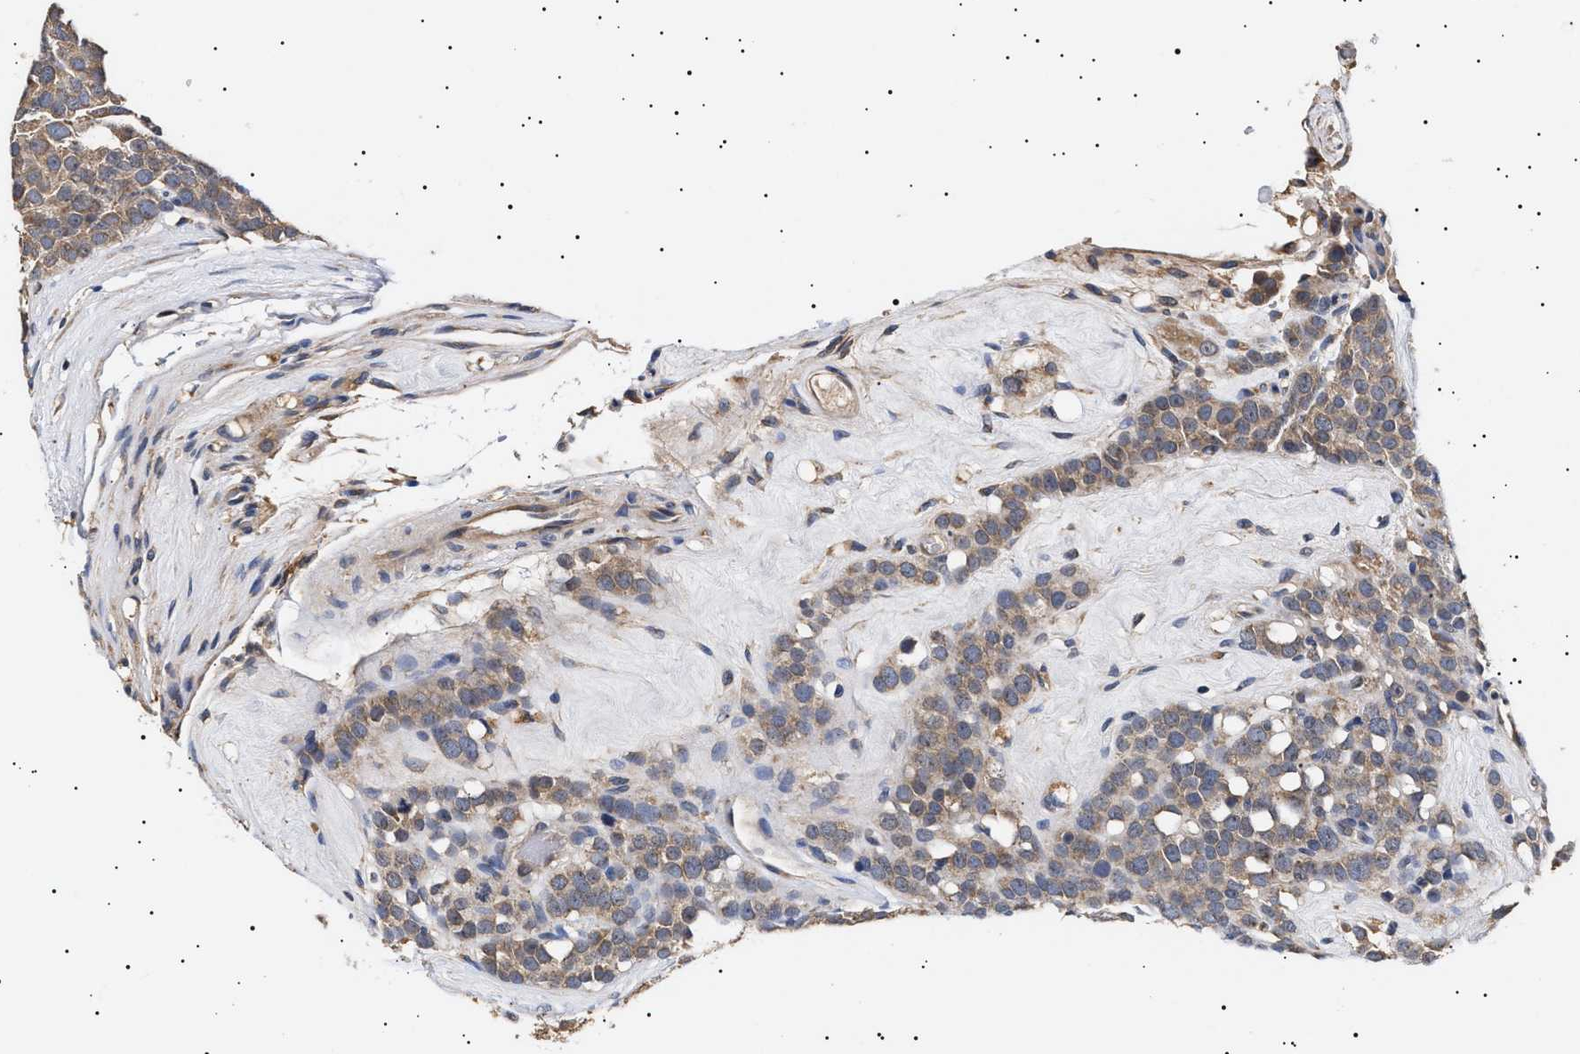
{"staining": {"intensity": "moderate", "quantity": ">75%", "location": "cytoplasmic/membranous"}, "tissue": "testis cancer", "cell_type": "Tumor cells", "image_type": "cancer", "snomed": [{"axis": "morphology", "description": "Seminoma, NOS"}, {"axis": "topography", "description": "Testis"}], "caption": "This histopathology image demonstrates testis seminoma stained with immunohistochemistry to label a protein in brown. The cytoplasmic/membranous of tumor cells show moderate positivity for the protein. Nuclei are counter-stained blue.", "gene": "KRBA1", "patient": {"sex": "male", "age": 71}}